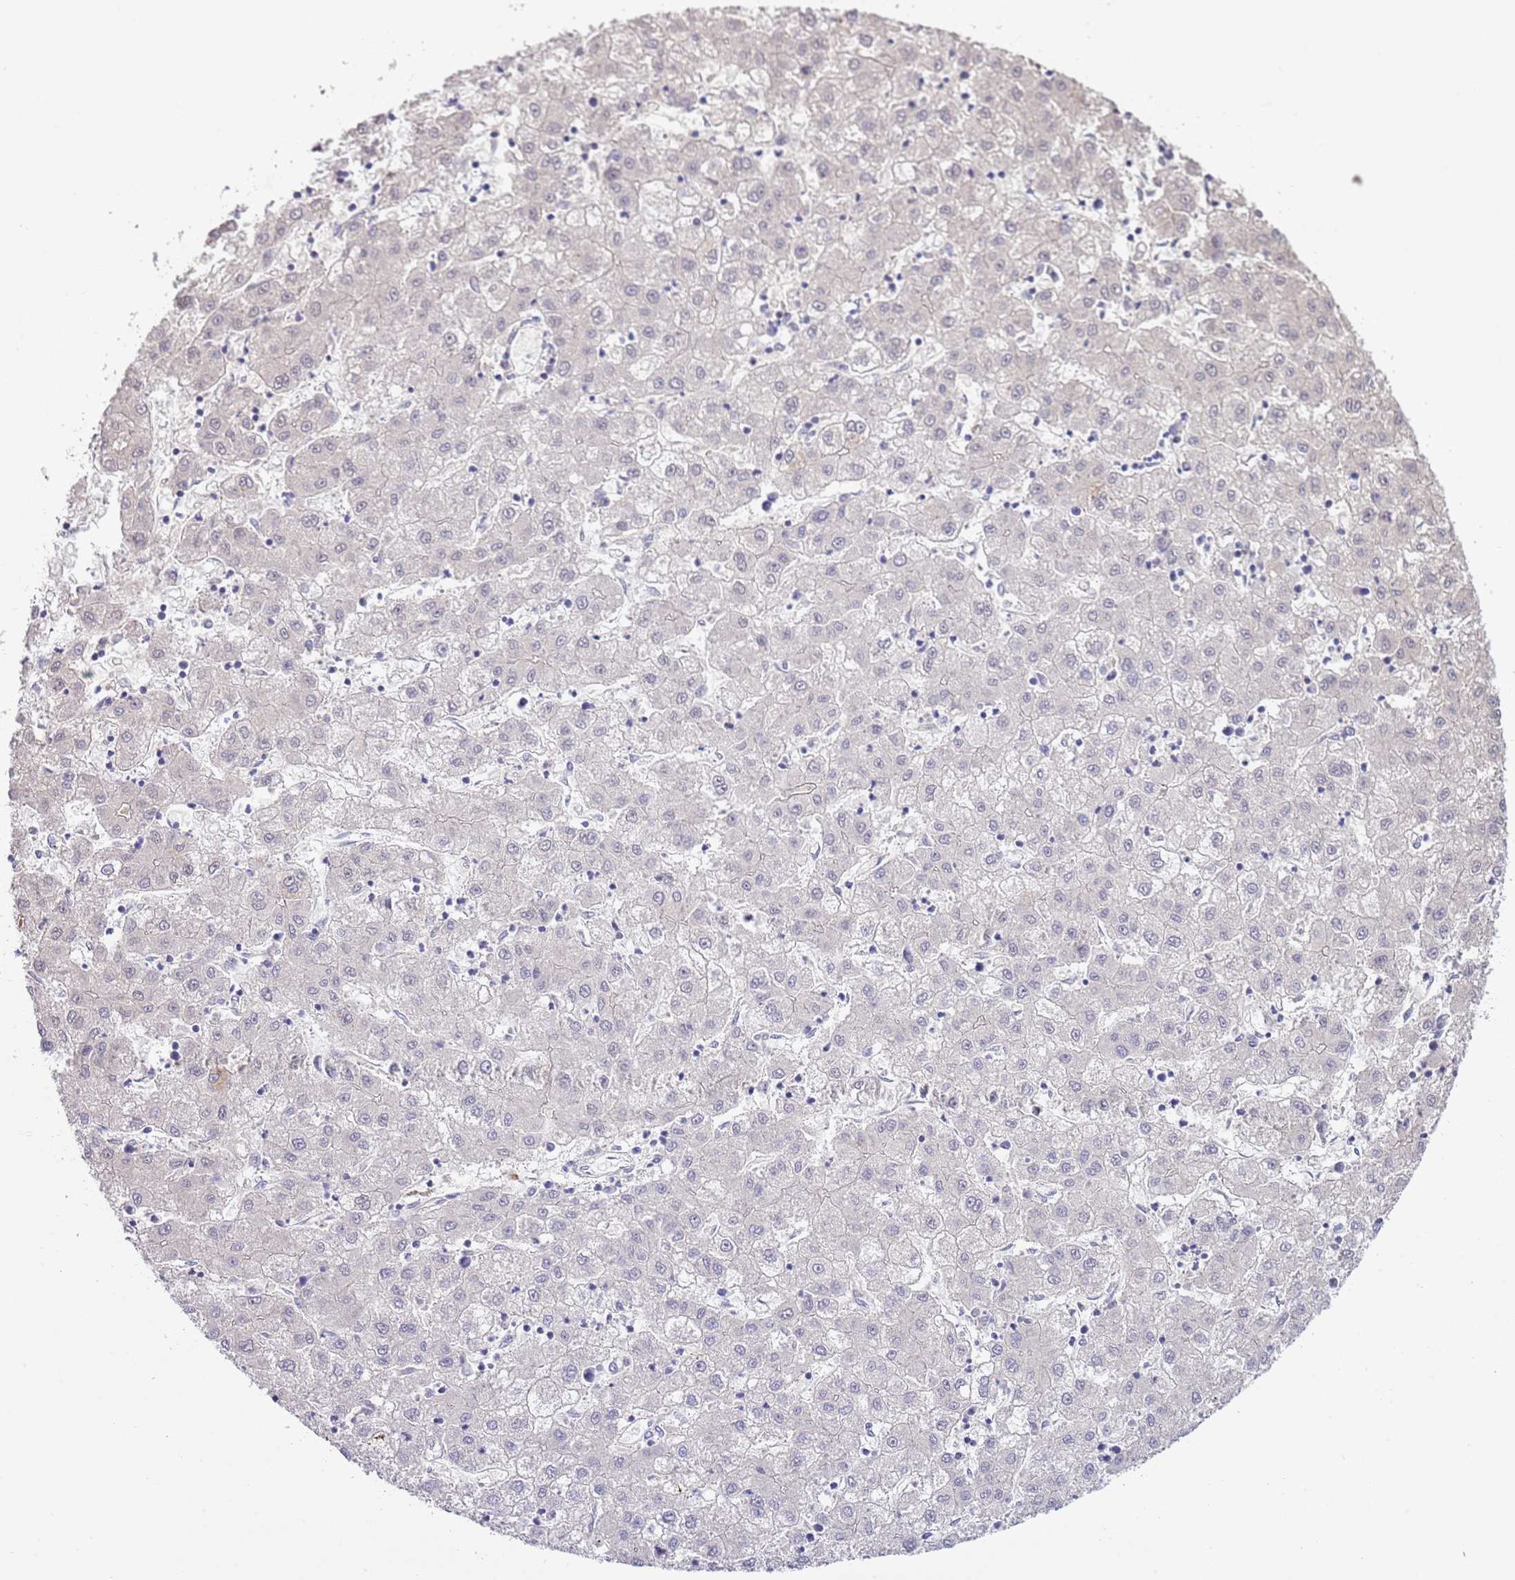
{"staining": {"intensity": "negative", "quantity": "none", "location": "none"}, "tissue": "liver cancer", "cell_type": "Tumor cells", "image_type": "cancer", "snomed": [{"axis": "morphology", "description": "Carcinoma, Hepatocellular, NOS"}, {"axis": "topography", "description": "Liver"}], "caption": "Human liver cancer (hepatocellular carcinoma) stained for a protein using IHC shows no staining in tumor cells.", "gene": "ABHD17C", "patient": {"sex": "male", "age": 72}}